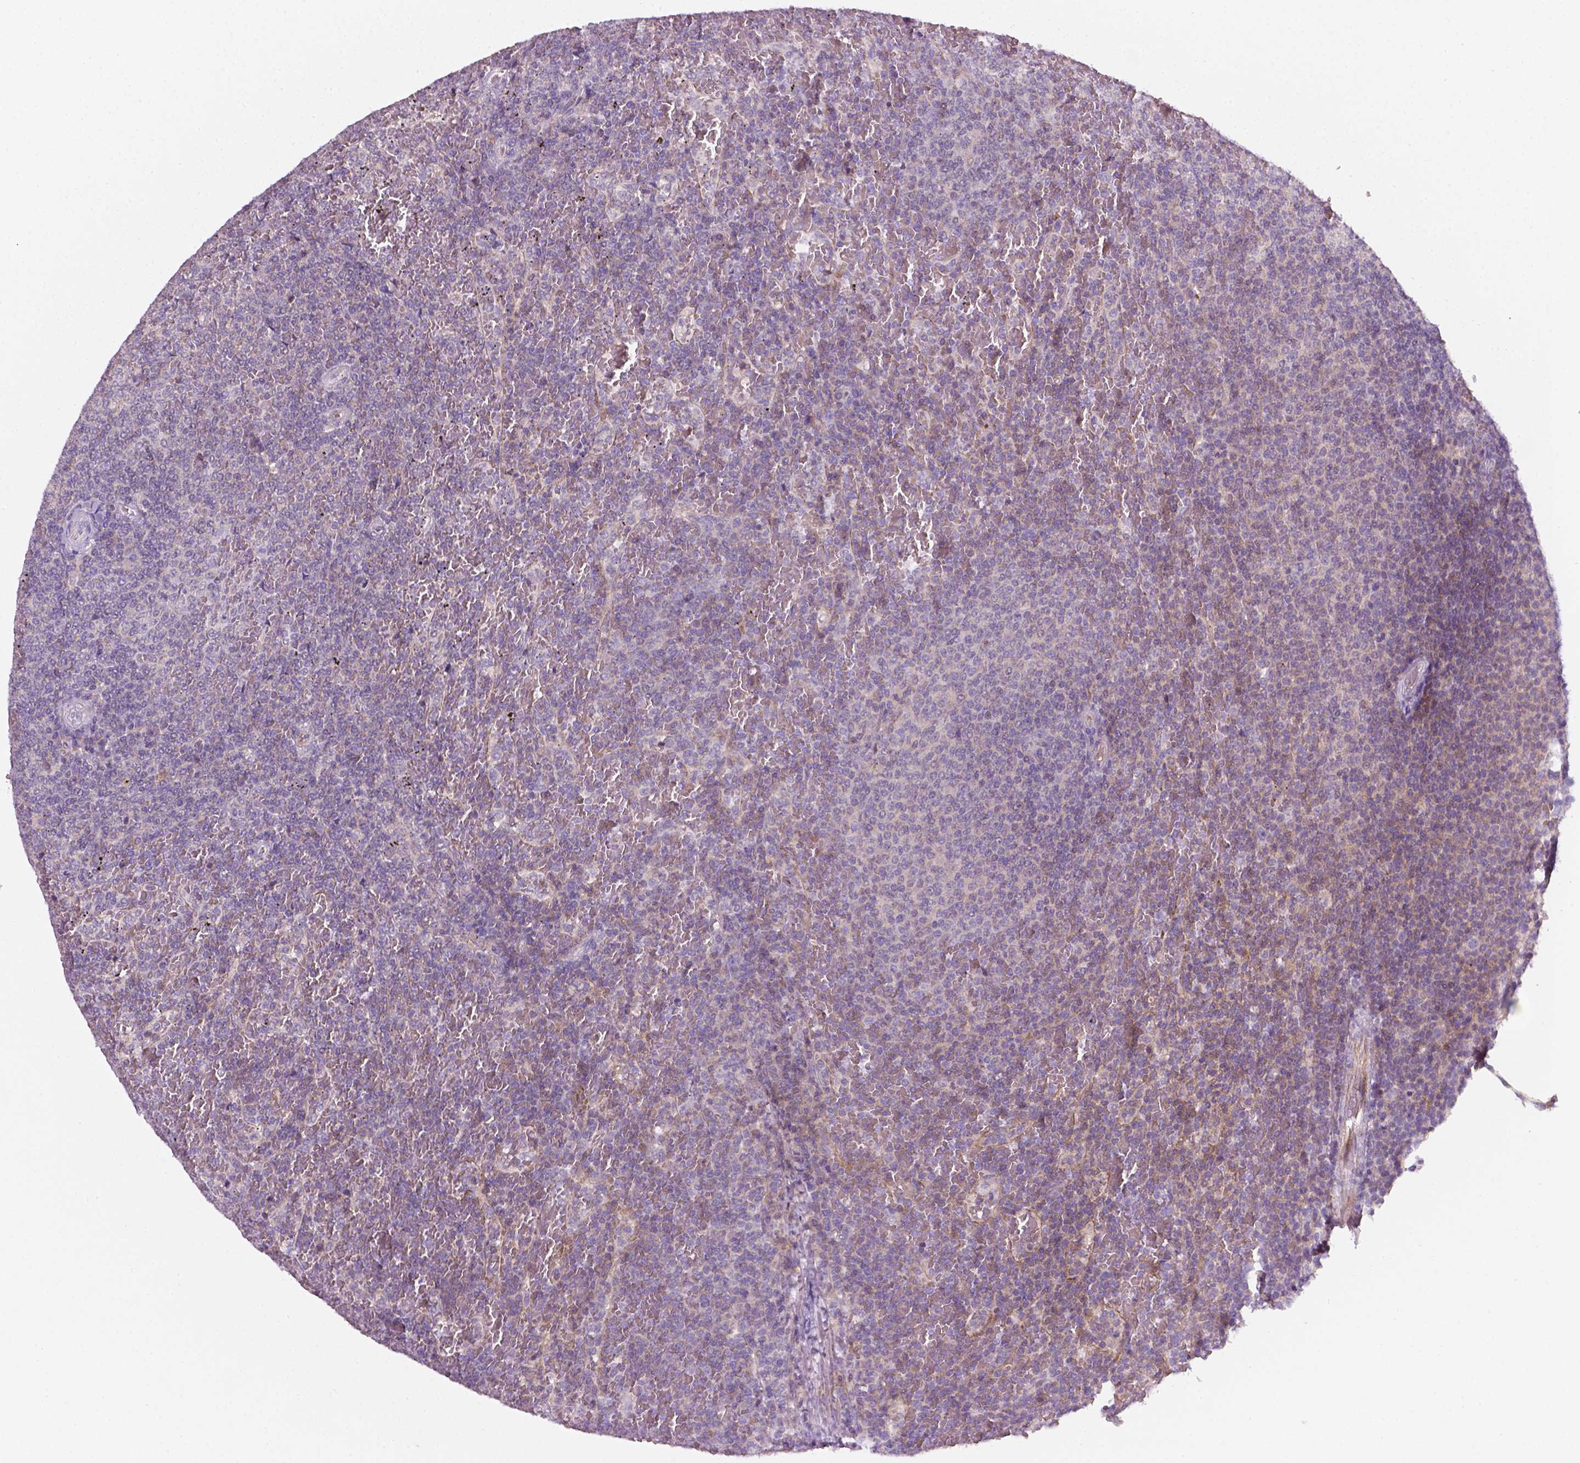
{"staining": {"intensity": "negative", "quantity": "none", "location": "none"}, "tissue": "lymphoma", "cell_type": "Tumor cells", "image_type": "cancer", "snomed": [{"axis": "morphology", "description": "Malignant lymphoma, non-Hodgkin's type, Low grade"}, {"axis": "topography", "description": "Spleen"}], "caption": "The immunohistochemistry (IHC) histopathology image has no significant positivity in tumor cells of malignant lymphoma, non-Hodgkin's type (low-grade) tissue.", "gene": "EGFR", "patient": {"sex": "female", "age": 77}}